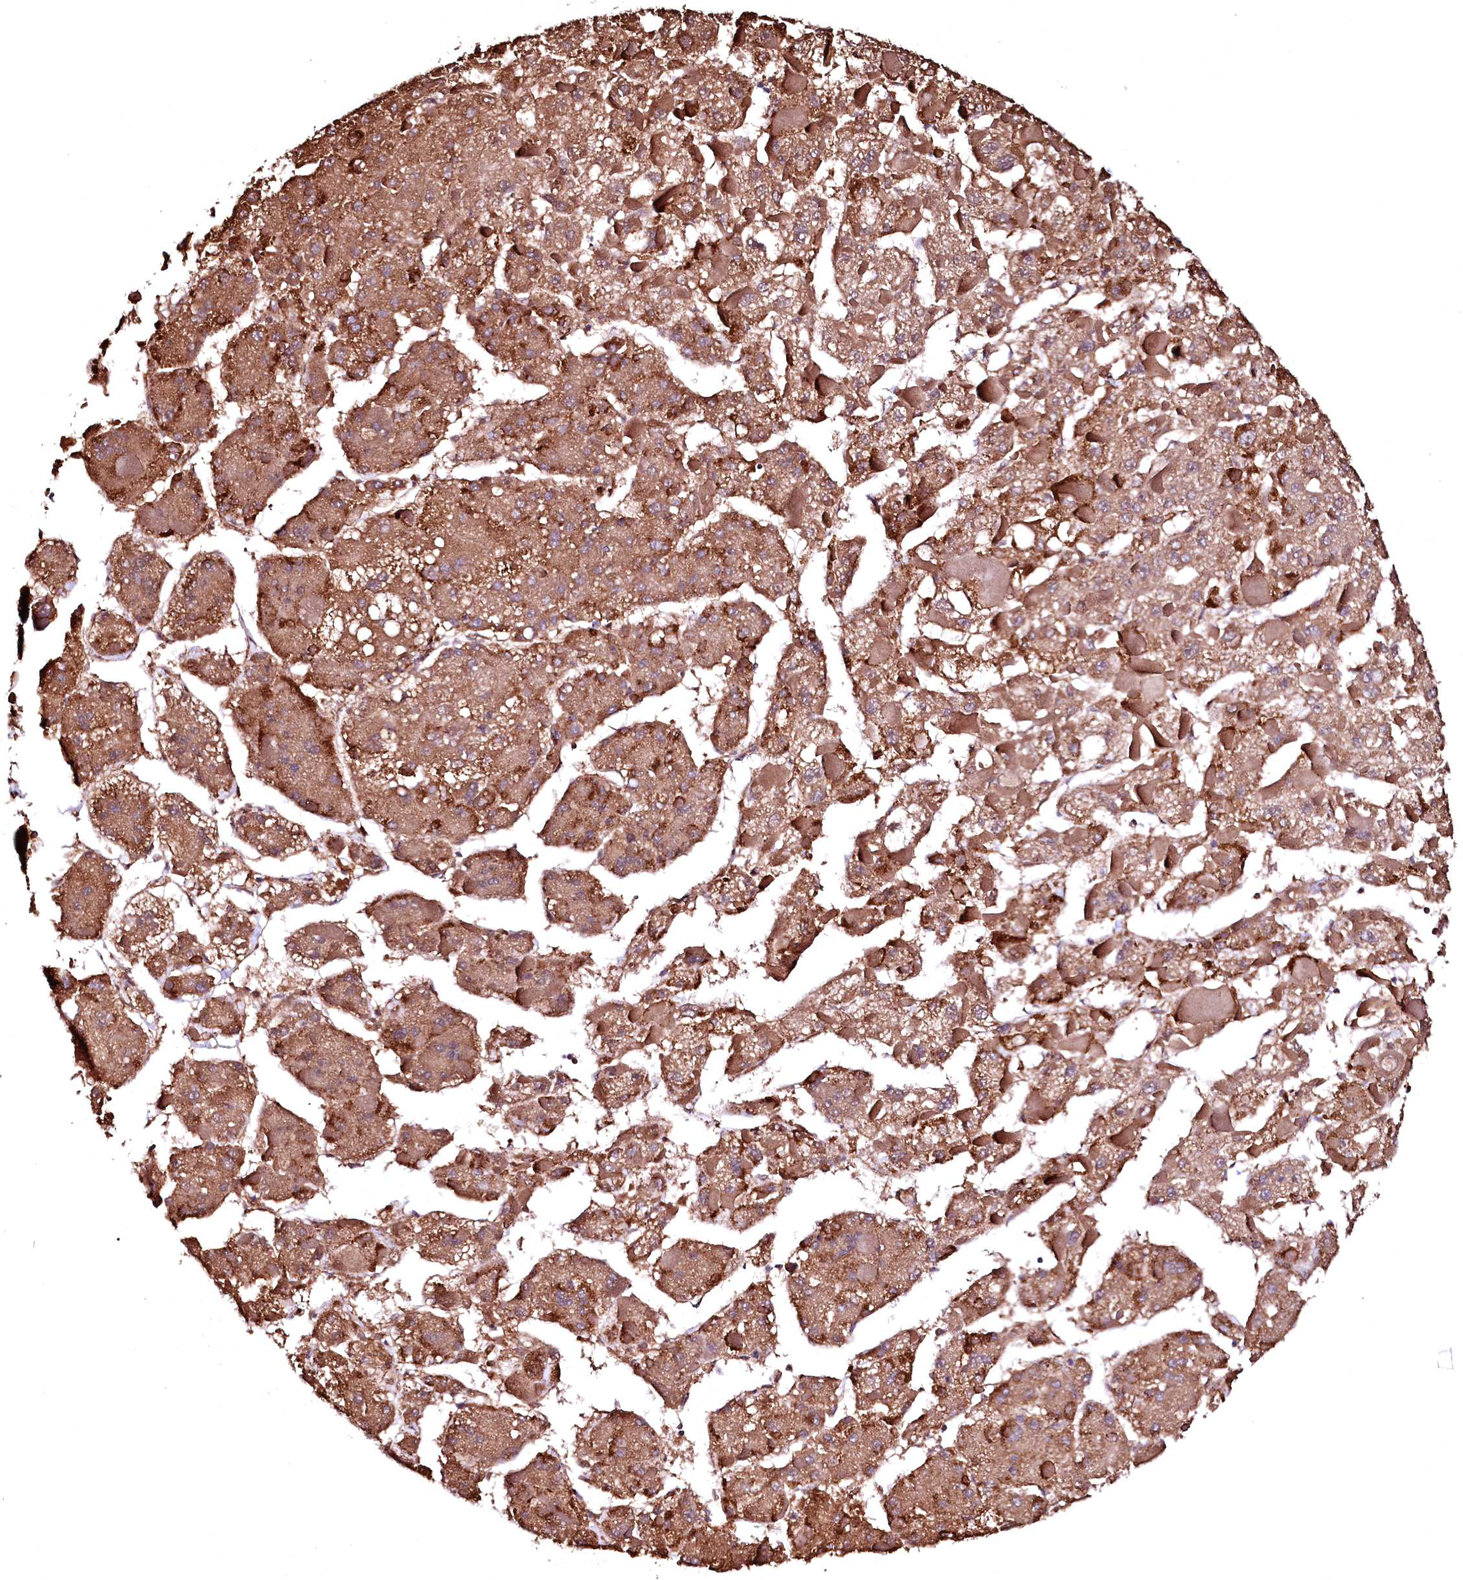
{"staining": {"intensity": "strong", "quantity": ">75%", "location": "cytoplasmic/membranous"}, "tissue": "liver cancer", "cell_type": "Tumor cells", "image_type": "cancer", "snomed": [{"axis": "morphology", "description": "Carcinoma, Hepatocellular, NOS"}, {"axis": "topography", "description": "Liver"}], "caption": "This micrograph shows IHC staining of human liver hepatocellular carcinoma, with high strong cytoplasmic/membranous expression in about >75% of tumor cells.", "gene": "GPR176", "patient": {"sex": "female", "age": 73}}